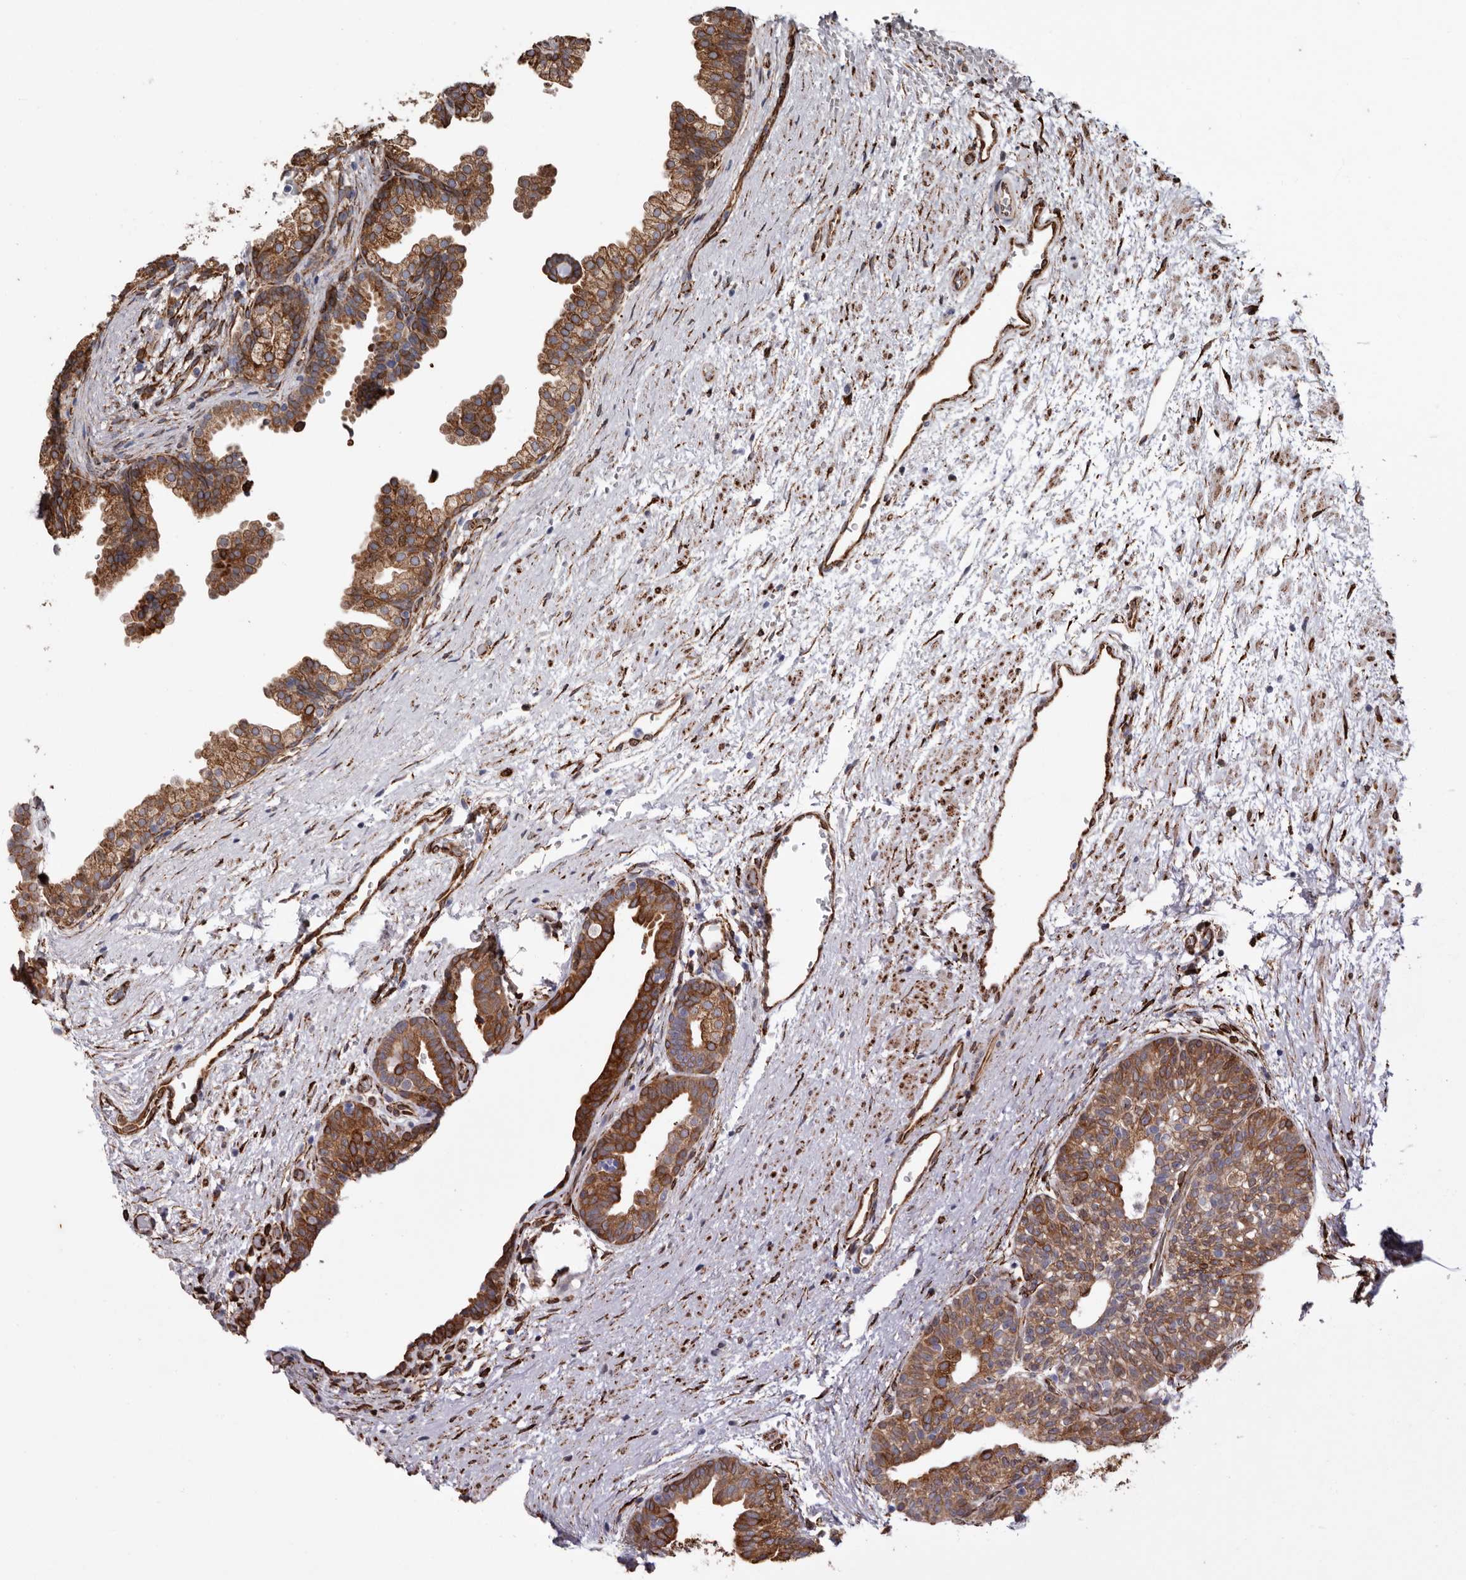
{"staining": {"intensity": "strong", "quantity": ">75%", "location": "cytoplasmic/membranous"}, "tissue": "prostate", "cell_type": "Glandular cells", "image_type": "normal", "snomed": [{"axis": "morphology", "description": "Normal tissue, NOS"}, {"axis": "topography", "description": "Prostate"}], "caption": "An immunohistochemistry histopathology image of normal tissue is shown. Protein staining in brown labels strong cytoplasmic/membranous positivity in prostate within glandular cells.", "gene": "SEMA3E", "patient": {"sex": "male", "age": 48}}